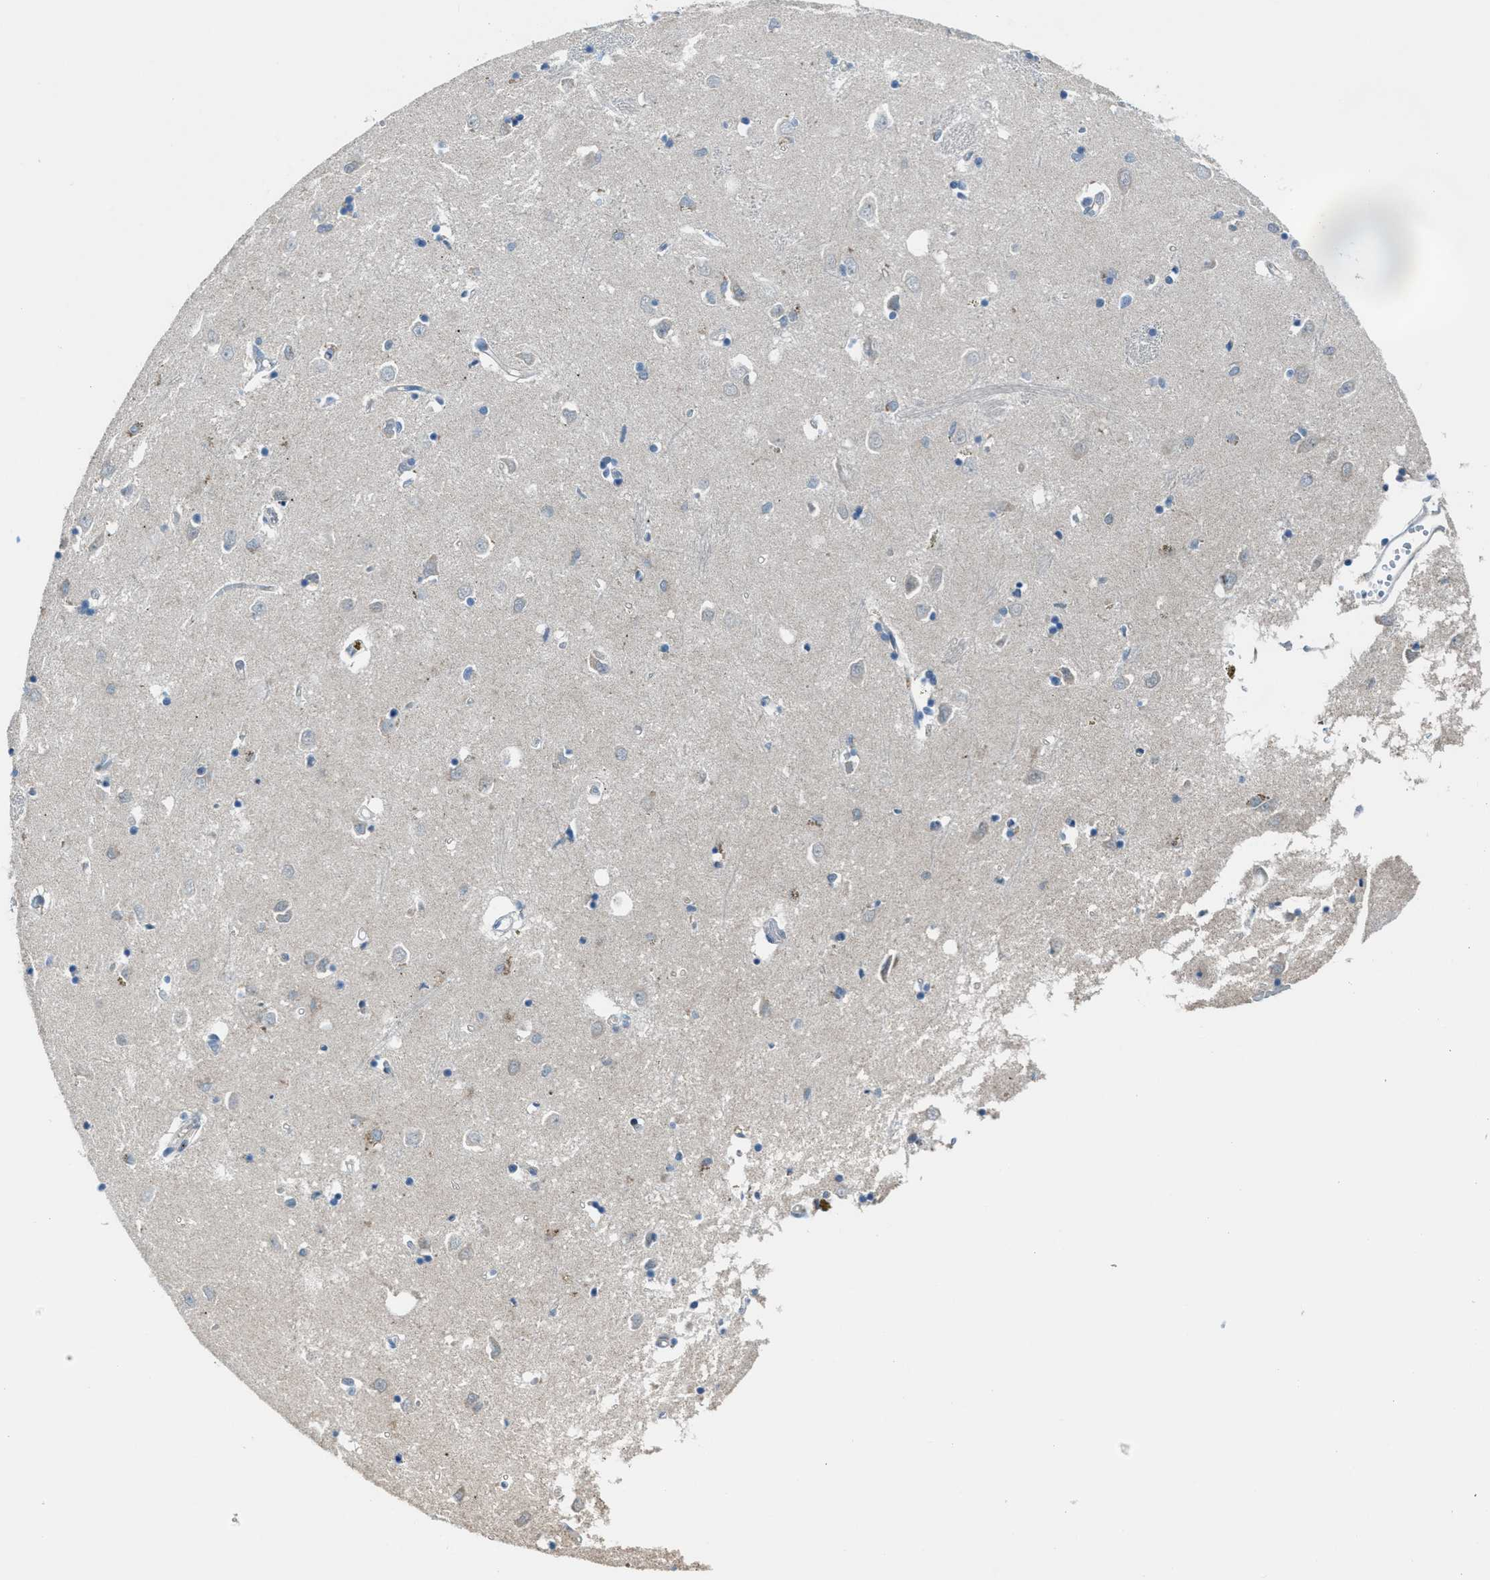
{"staining": {"intensity": "weak", "quantity": "<25%", "location": "cytoplasmic/membranous"}, "tissue": "caudate", "cell_type": "Glial cells", "image_type": "normal", "snomed": [{"axis": "morphology", "description": "Normal tissue, NOS"}, {"axis": "topography", "description": "Lateral ventricle wall"}], "caption": "High power microscopy photomicrograph of an IHC micrograph of unremarkable caudate, revealing no significant expression in glial cells.", "gene": "CDON", "patient": {"sex": "female", "age": 19}}